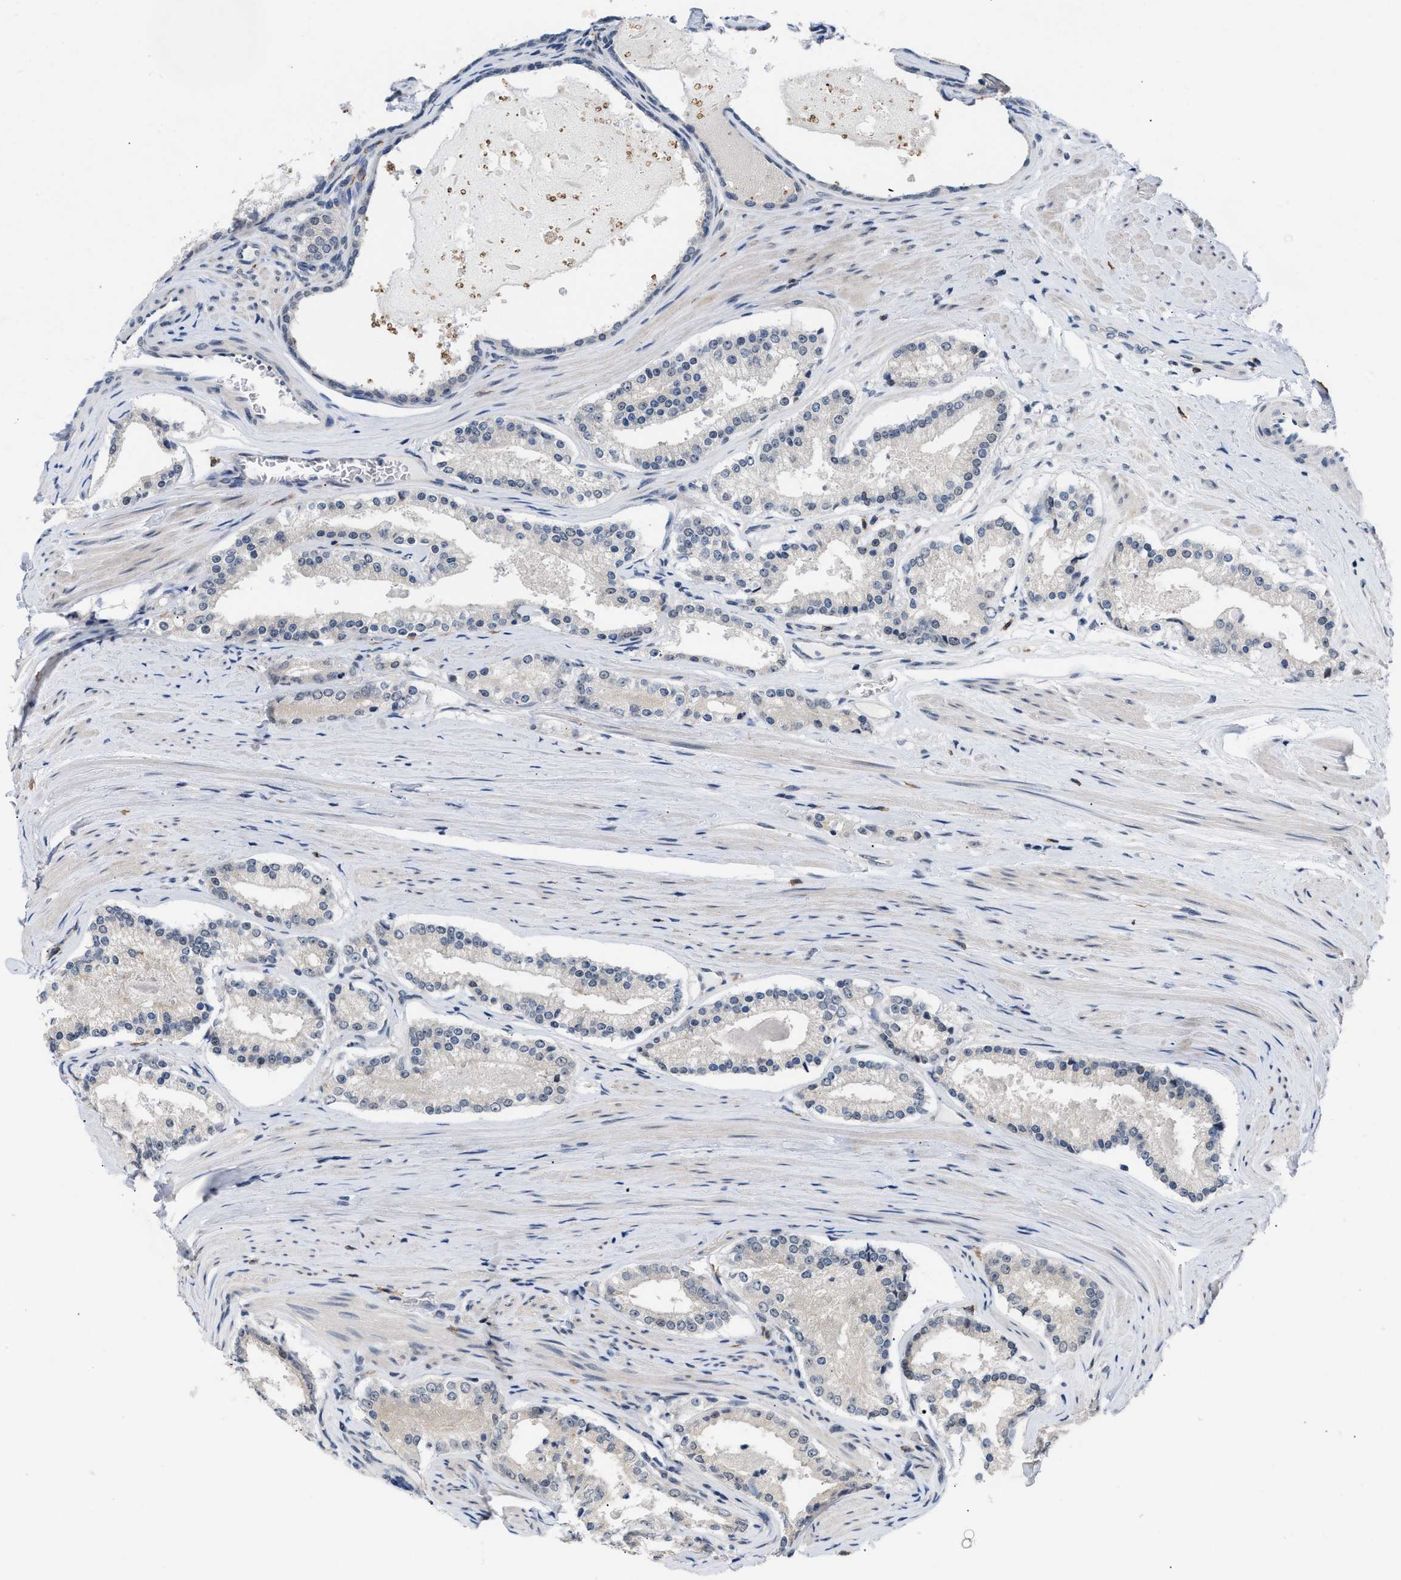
{"staining": {"intensity": "negative", "quantity": "none", "location": "none"}, "tissue": "prostate cancer", "cell_type": "Tumor cells", "image_type": "cancer", "snomed": [{"axis": "morphology", "description": "Adenocarcinoma, Low grade"}, {"axis": "topography", "description": "Prostate"}], "caption": "High power microscopy histopathology image of an immunohistochemistry image of prostate low-grade adenocarcinoma, revealing no significant expression in tumor cells.", "gene": "TXNRD3", "patient": {"sex": "male", "age": 63}}